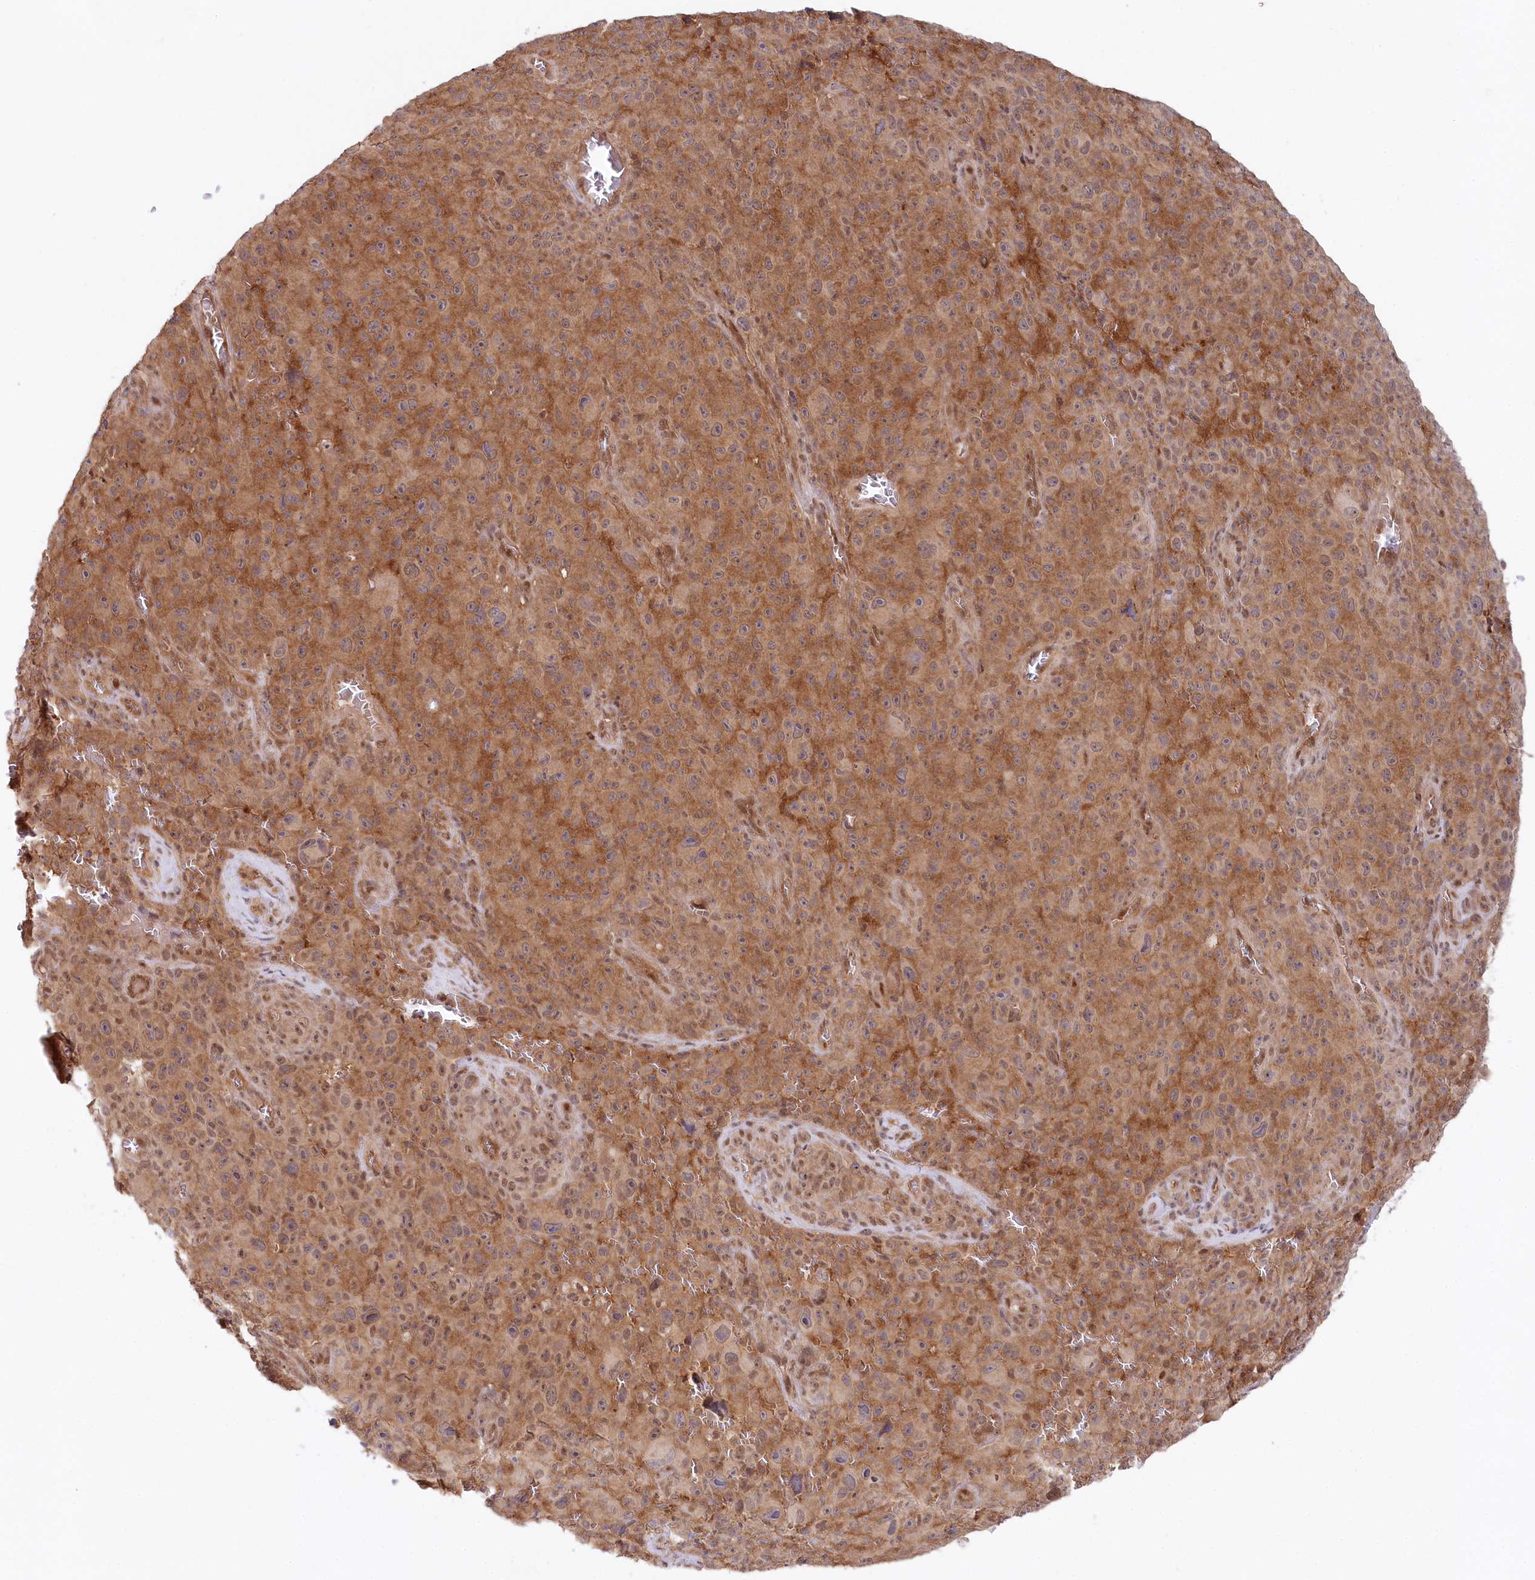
{"staining": {"intensity": "moderate", "quantity": ">75%", "location": "cytoplasmic/membranous"}, "tissue": "melanoma", "cell_type": "Tumor cells", "image_type": "cancer", "snomed": [{"axis": "morphology", "description": "Malignant melanoma, NOS"}, {"axis": "topography", "description": "Skin"}], "caption": "Moderate cytoplasmic/membranous protein staining is seen in about >75% of tumor cells in malignant melanoma.", "gene": "CCDC65", "patient": {"sex": "female", "age": 82}}